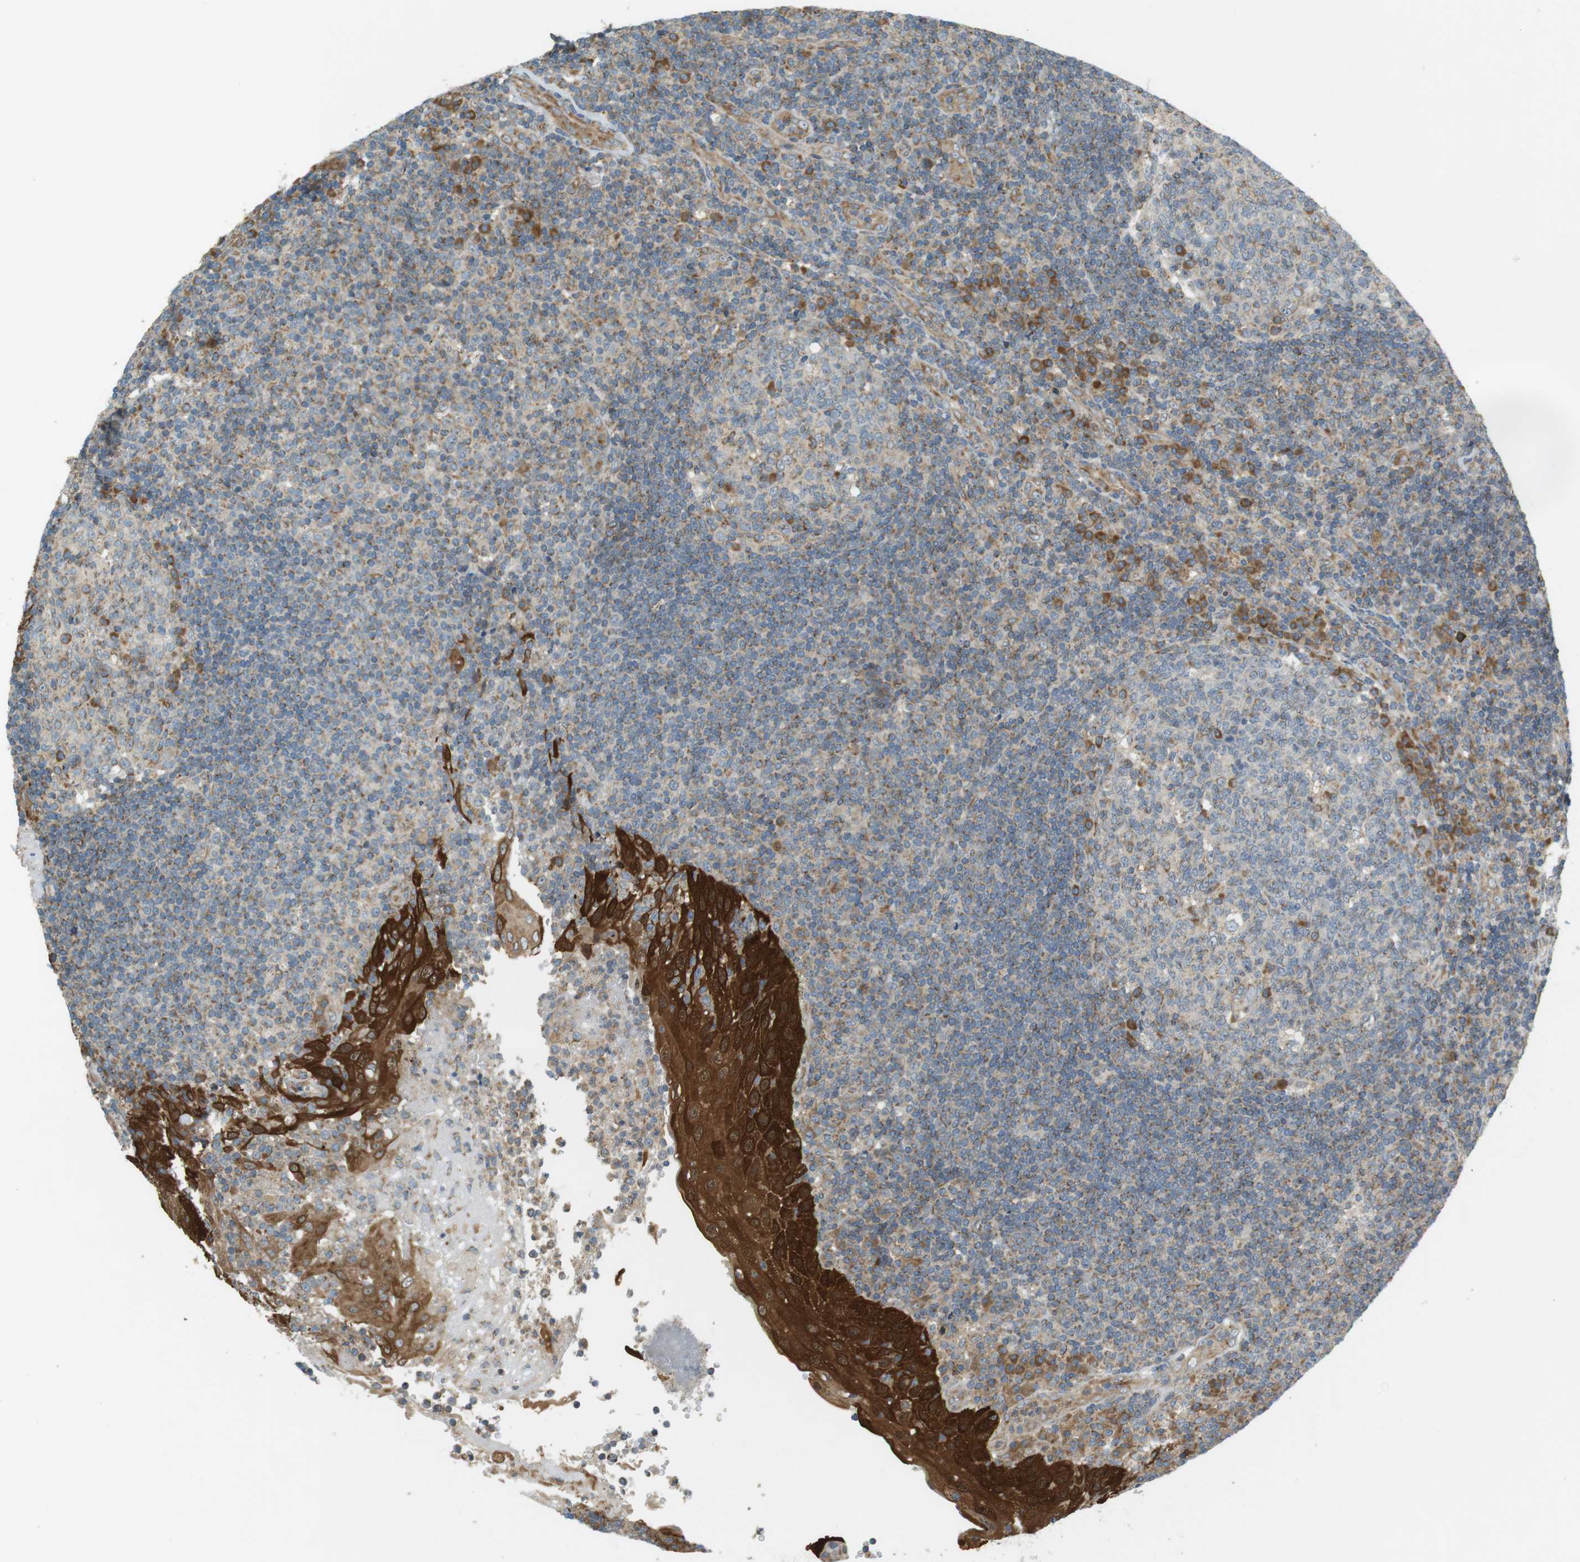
{"staining": {"intensity": "moderate", "quantity": "<25%", "location": "cytoplasmic/membranous"}, "tissue": "tonsil", "cell_type": "Germinal center cells", "image_type": "normal", "snomed": [{"axis": "morphology", "description": "Normal tissue, NOS"}, {"axis": "topography", "description": "Tonsil"}], "caption": "Immunohistochemistry image of benign human tonsil stained for a protein (brown), which displays low levels of moderate cytoplasmic/membranous positivity in about <25% of germinal center cells.", "gene": "SLC41A1", "patient": {"sex": "female", "age": 40}}